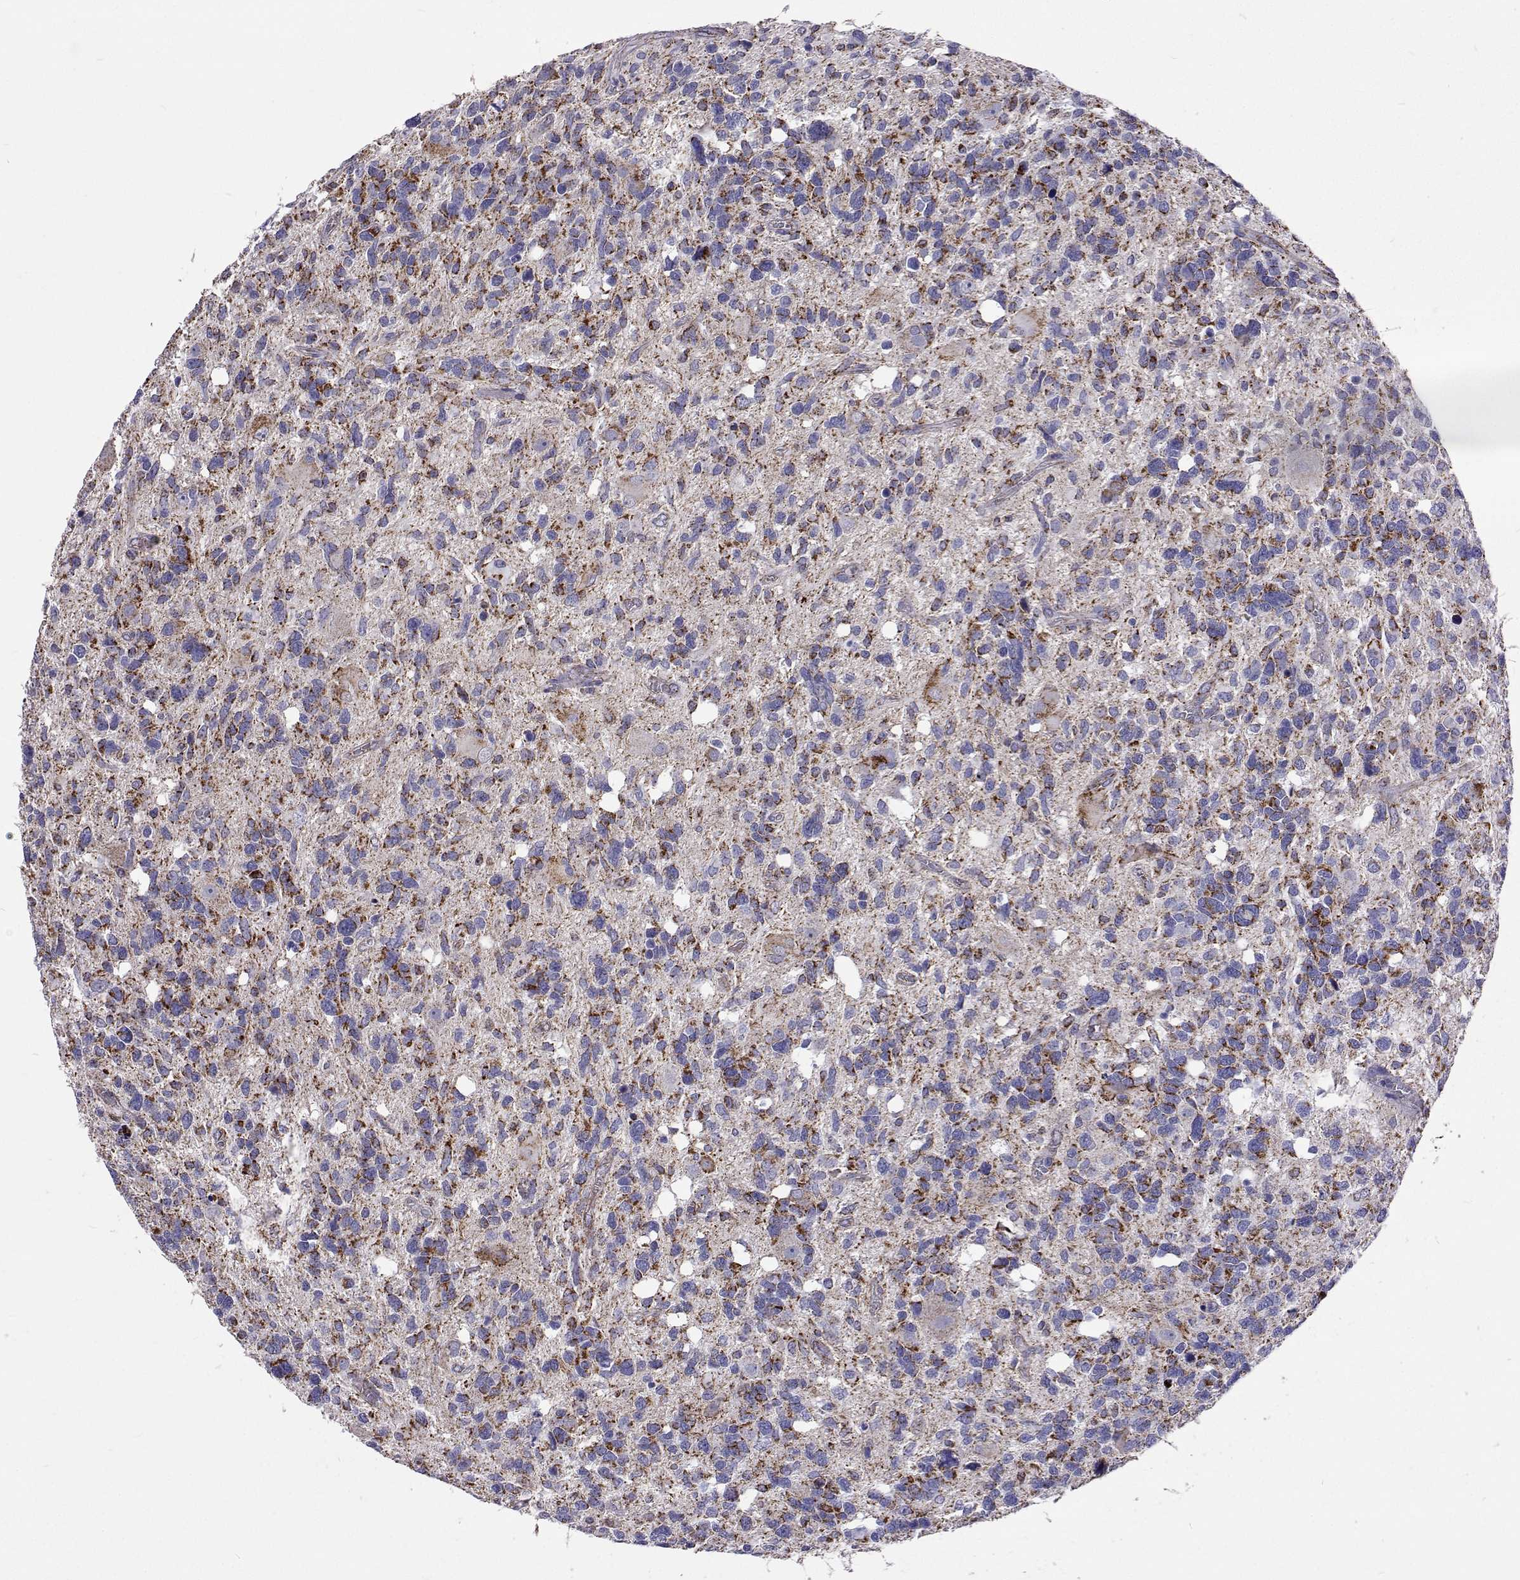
{"staining": {"intensity": "moderate", "quantity": "<25%", "location": "cytoplasmic/membranous"}, "tissue": "glioma", "cell_type": "Tumor cells", "image_type": "cancer", "snomed": [{"axis": "morphology", "description": "Glioma, malignant, High grade"}, {"axis": "topography", "description": "Brain"}], "caption": "Immunohistochemical staining of human malignant high-grade glioma displays moderate cytoplasmic/membranous protein expression in about <25% of tumor cells.", "gene": "MCCC2", "patient": {"sex": "male", "age": 49}}